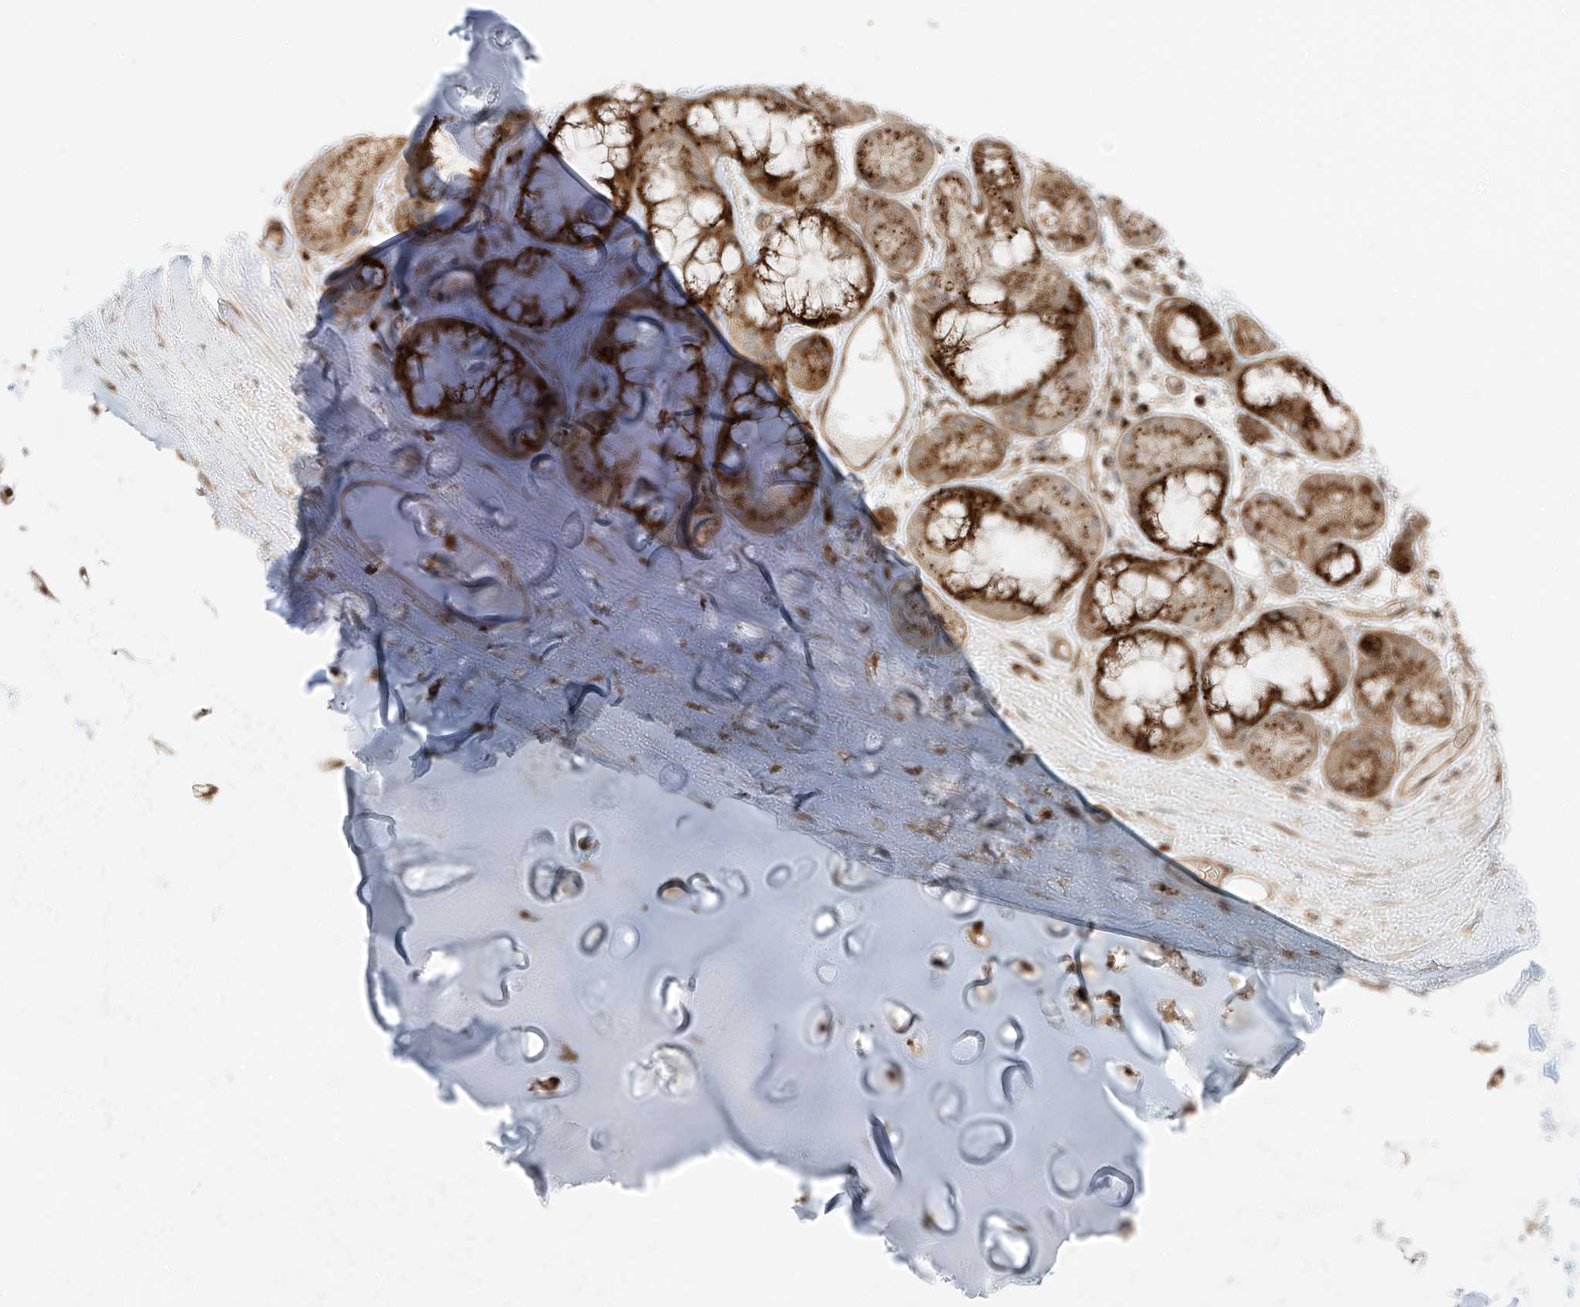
{"staining": {"intensity": "moderate", "quantity": ">75%", "location": "cytoplasmic/membranous"}, "tissue": "adipose tissue", "cell_type": "Adipocytes", "image_type": "normal", "snomed": [{"axis": "morphology", "description": "Normal tissue, NOS"}, {"axis": "morphology", "description": "Squamous cell carcinoma, NOS"}, {"axis": "topography", "description": "Lymph node"}, {"axis": "topography", "description": "Bronchus"}, {"axis": "topography", "description": "Lung"}], "caption": "This is an image of immunohistochemistry (IHC) staining of unremarkable adipose tissue, which shows moderate expression in the cytoplasmic/membranous of adipocytes.", "gene": "USP48", "patient": {"sex": "male", "age": 66}}